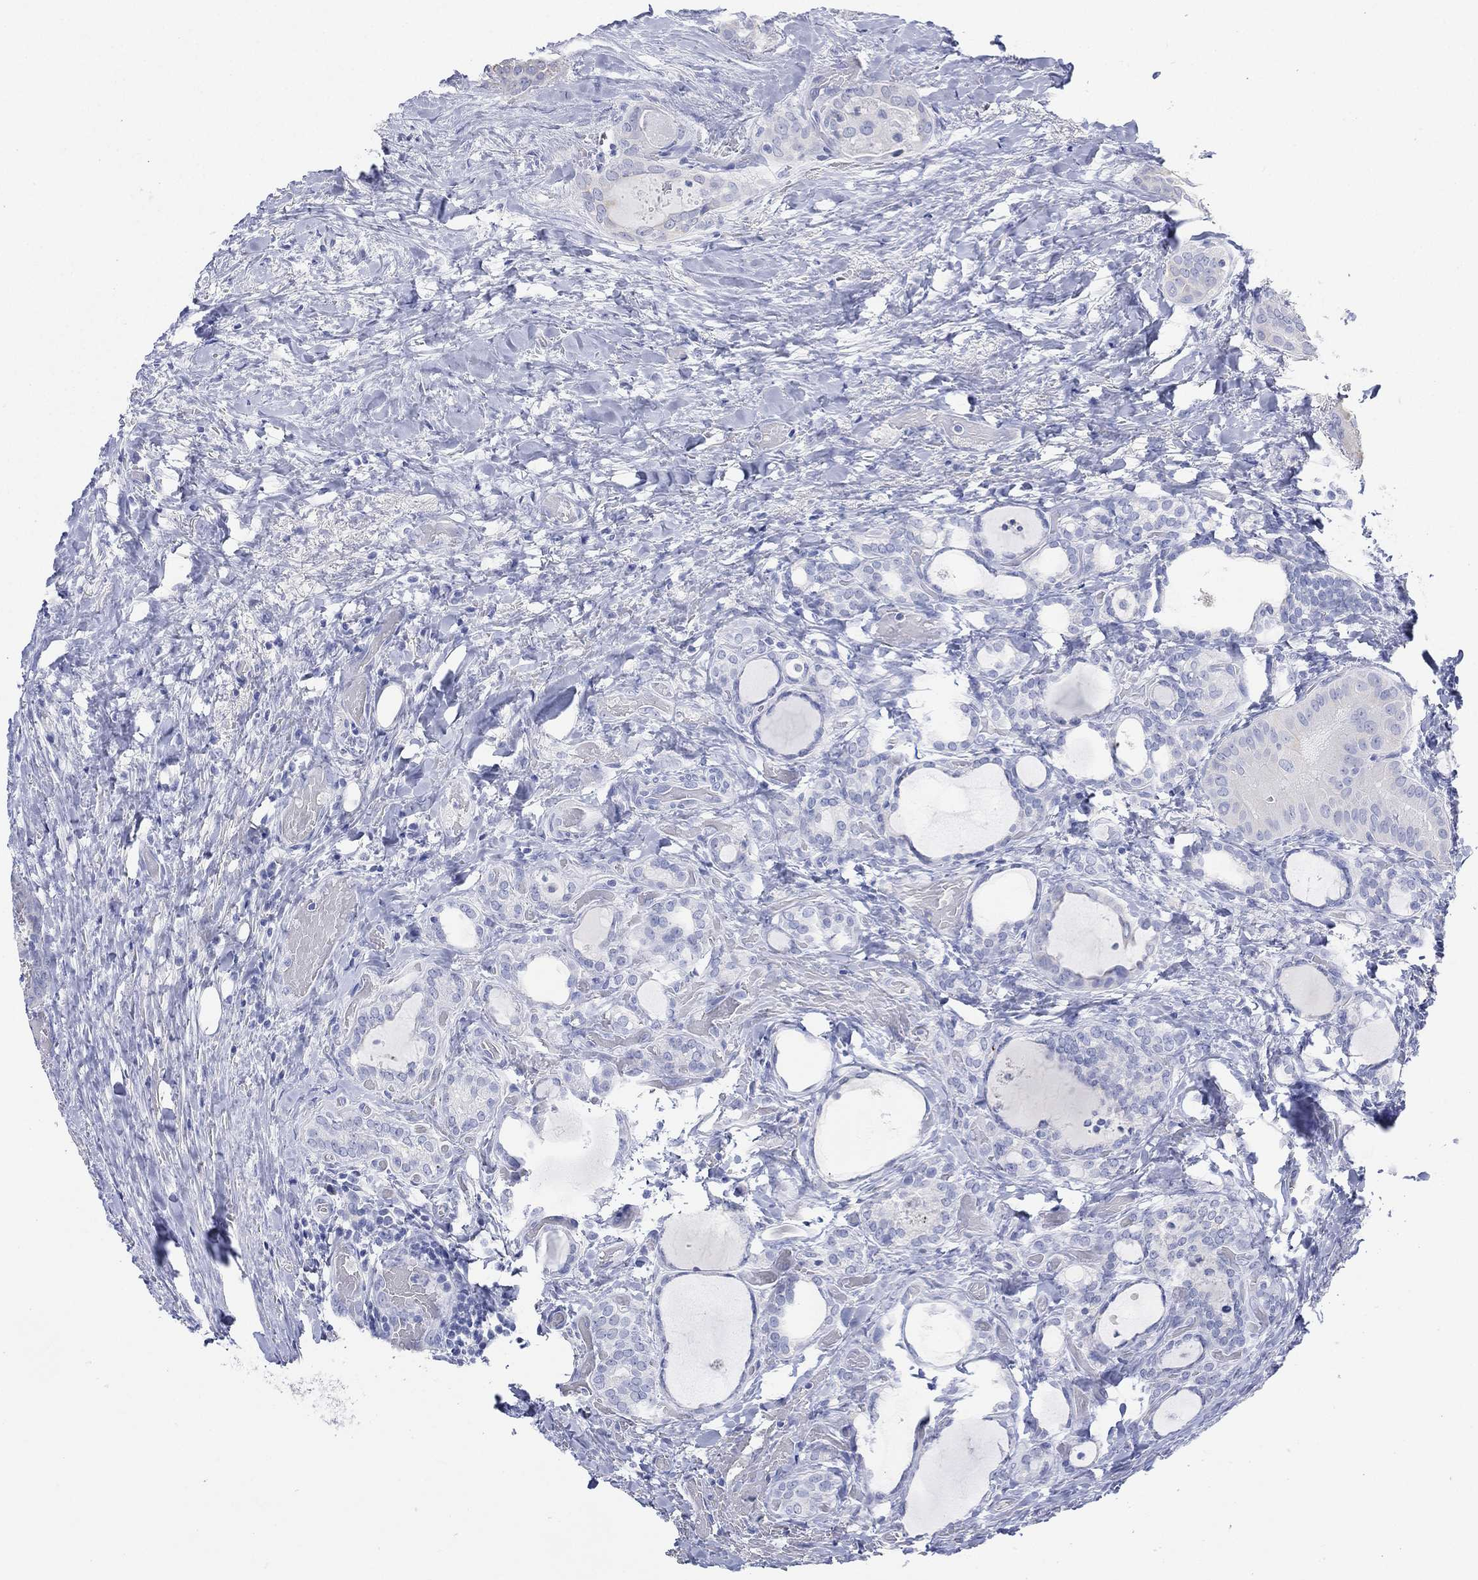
{"staining": {"intensity": "negative", "quantity": "none", "location": "none"}, "tissue": "thyroid cancer", "cell_type": "Tumor cells", "image_type": "cancer", "snomed": [{"axis": "morphology", "description": "Papillary adenocarcinoma, NOS"}, {"axis": "topography", "description": "Thyroid gland"}], "caption": "Tumor cells are negative for protein expression in human papillary adenocarcinoma (thyroid).", "gene": "FMO1", "patient": {"sex": "female", "age": 39}}